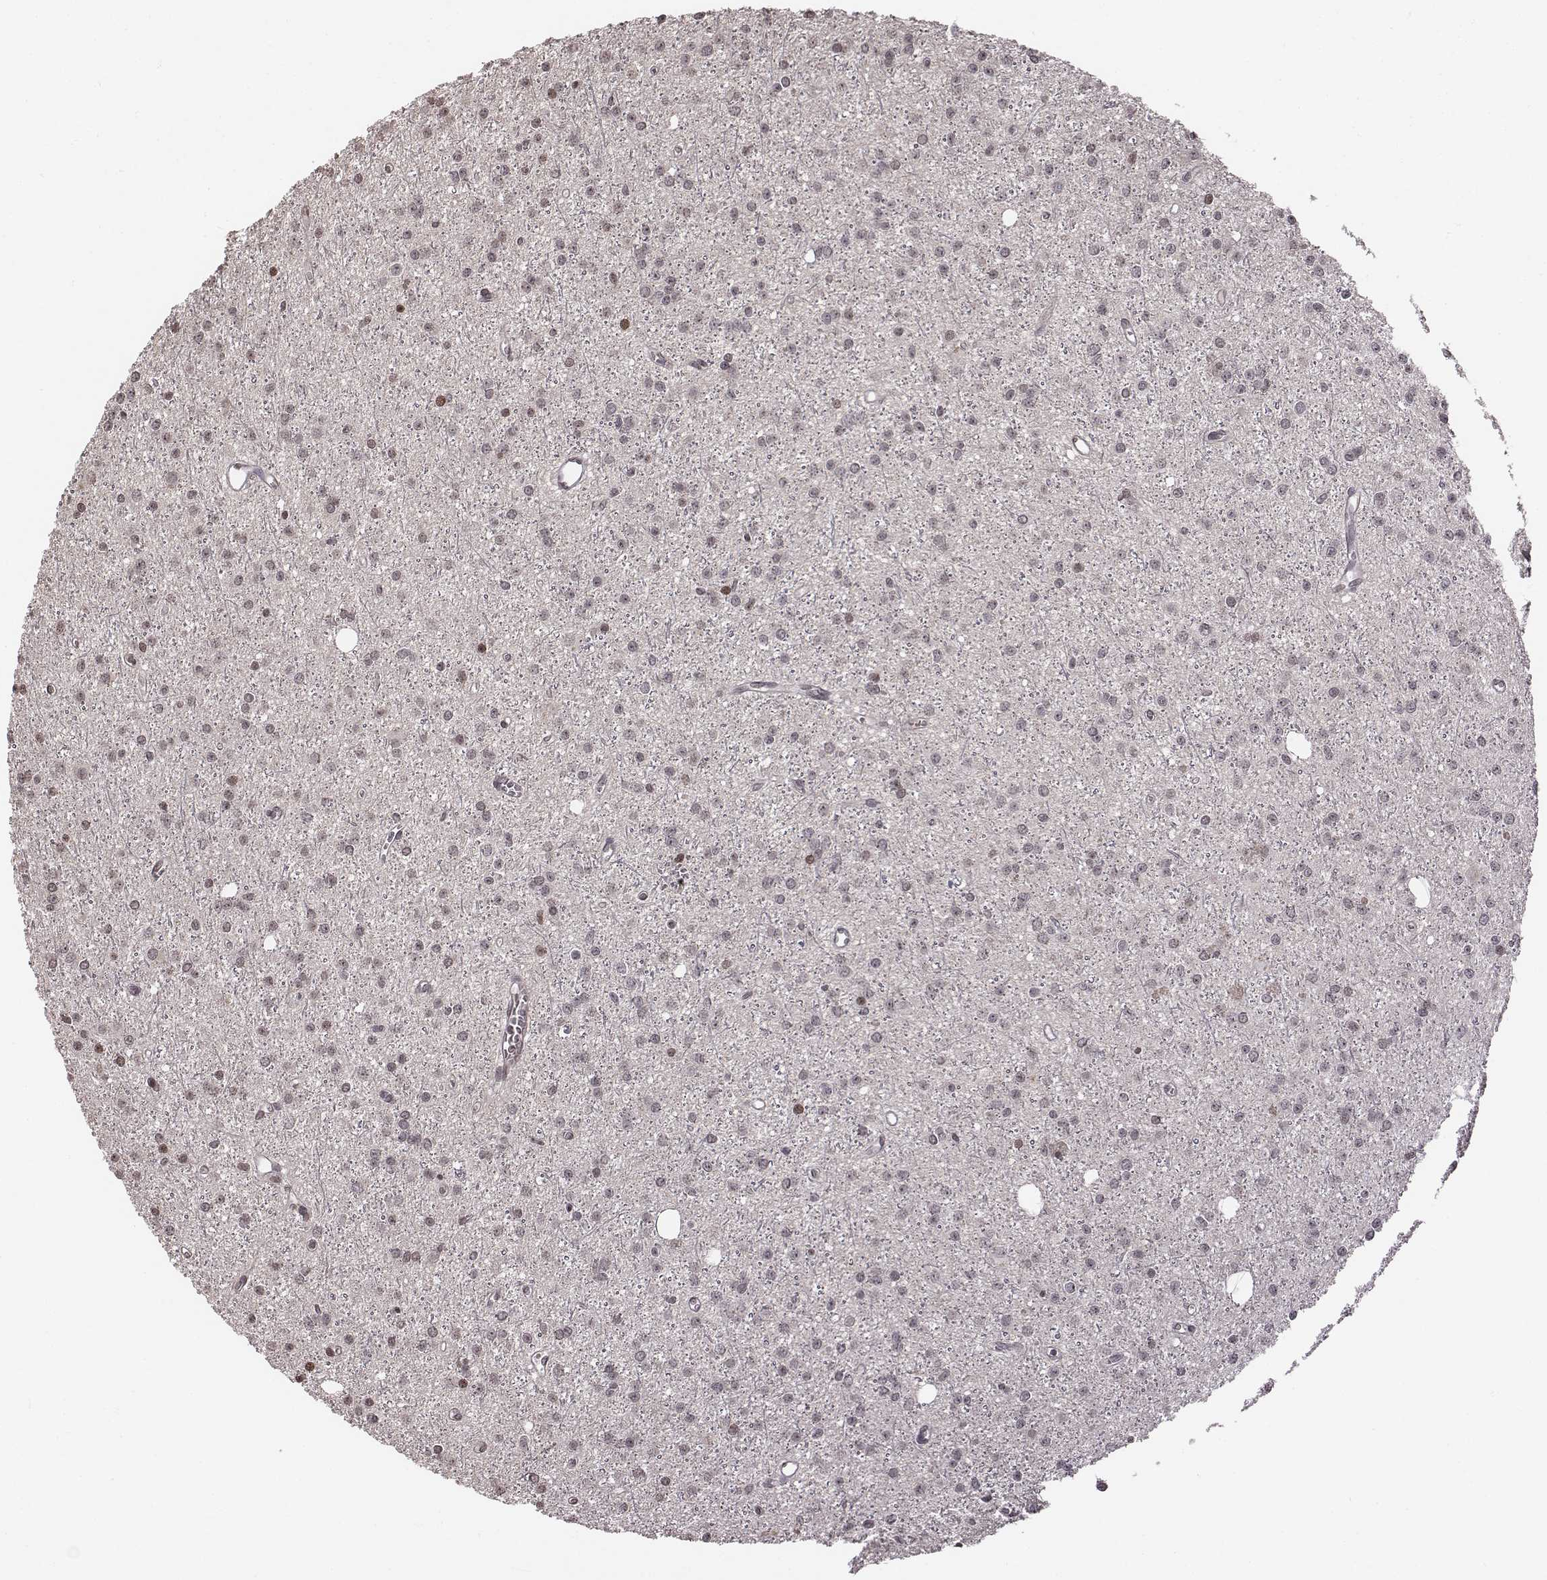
{"staining": {"intensity": "negative", "quantity": "none", "location": "none"}, "tissue": "glioma", "cell_type": "Tumor cells", "image_type": "cancer", "snomed": [{"axis": "morphology", "description": "Glioma, malignant, Low grade"}, {"axis": "topography", "description": "Brain"}], "caption": "Protein analysis of malignant glioma (low-grade) displays no significant staining in tumor cells.", "gene": "GRM4", "patient": {"sex": "male", "age": 27}}